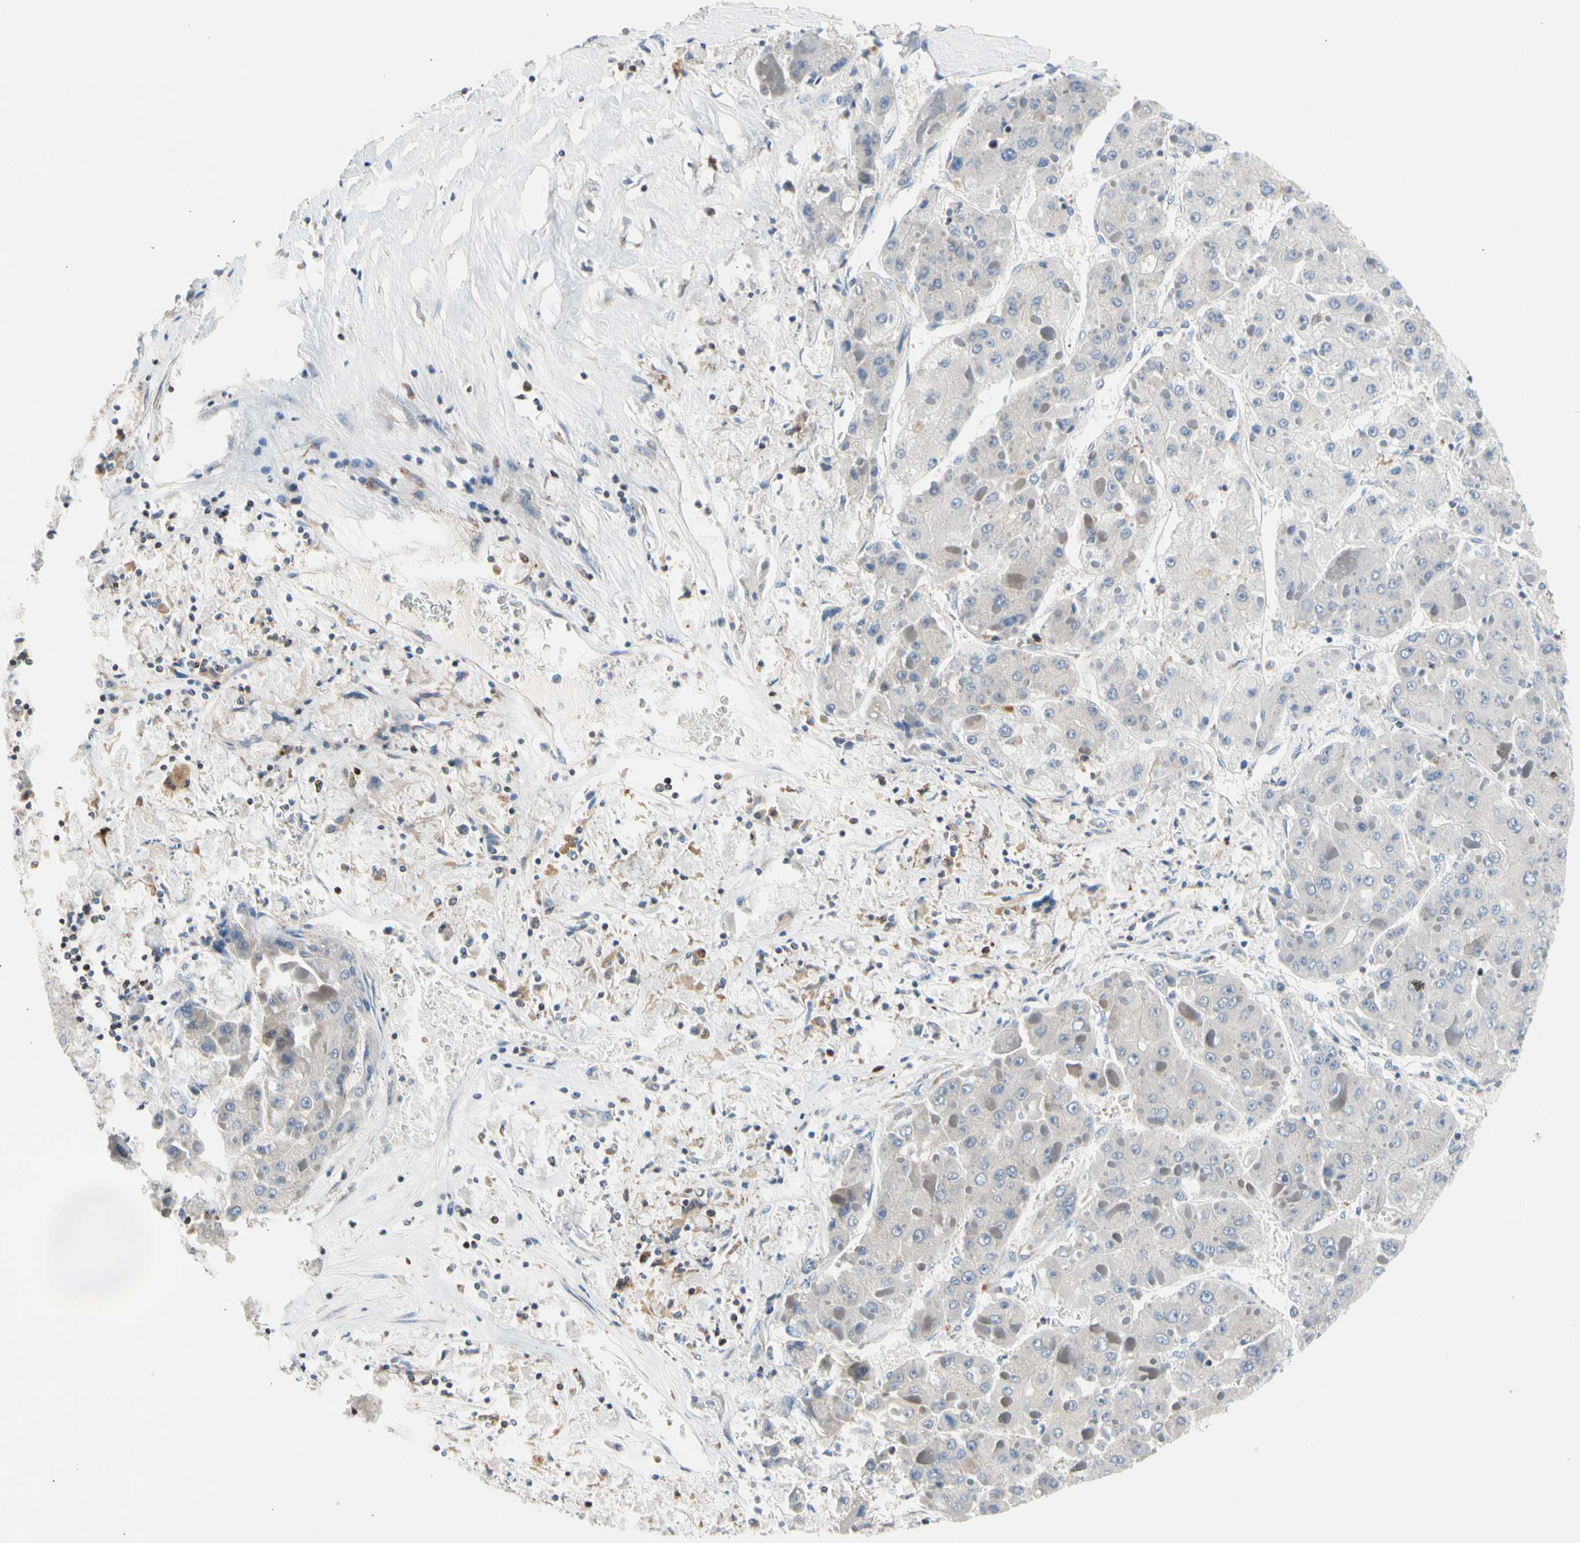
{"staining": {"intensity": "negative", "quantity": "none", "location": "none"}, "tissue": "liver cancer", "cell_type": "Tumor cells", "image_type": "cancer", "snomed": [{"axis": "morphology", "description": "Carcinoma, Hepatocellular, NOS"}, {"axis": "topography", "description": "Liver"}], "caption": "Tumor cells are negative for brown protein staining in liver hepatocellular carcinoma. (Stains: DAB (3,3'-diaminobenzidine) IHC with hematoxylin counter stain, Microscopy: brightfield microscopy at high magnification).", "gene": "MAP3K3", "patient": {"sex": "female", "age": 73}}